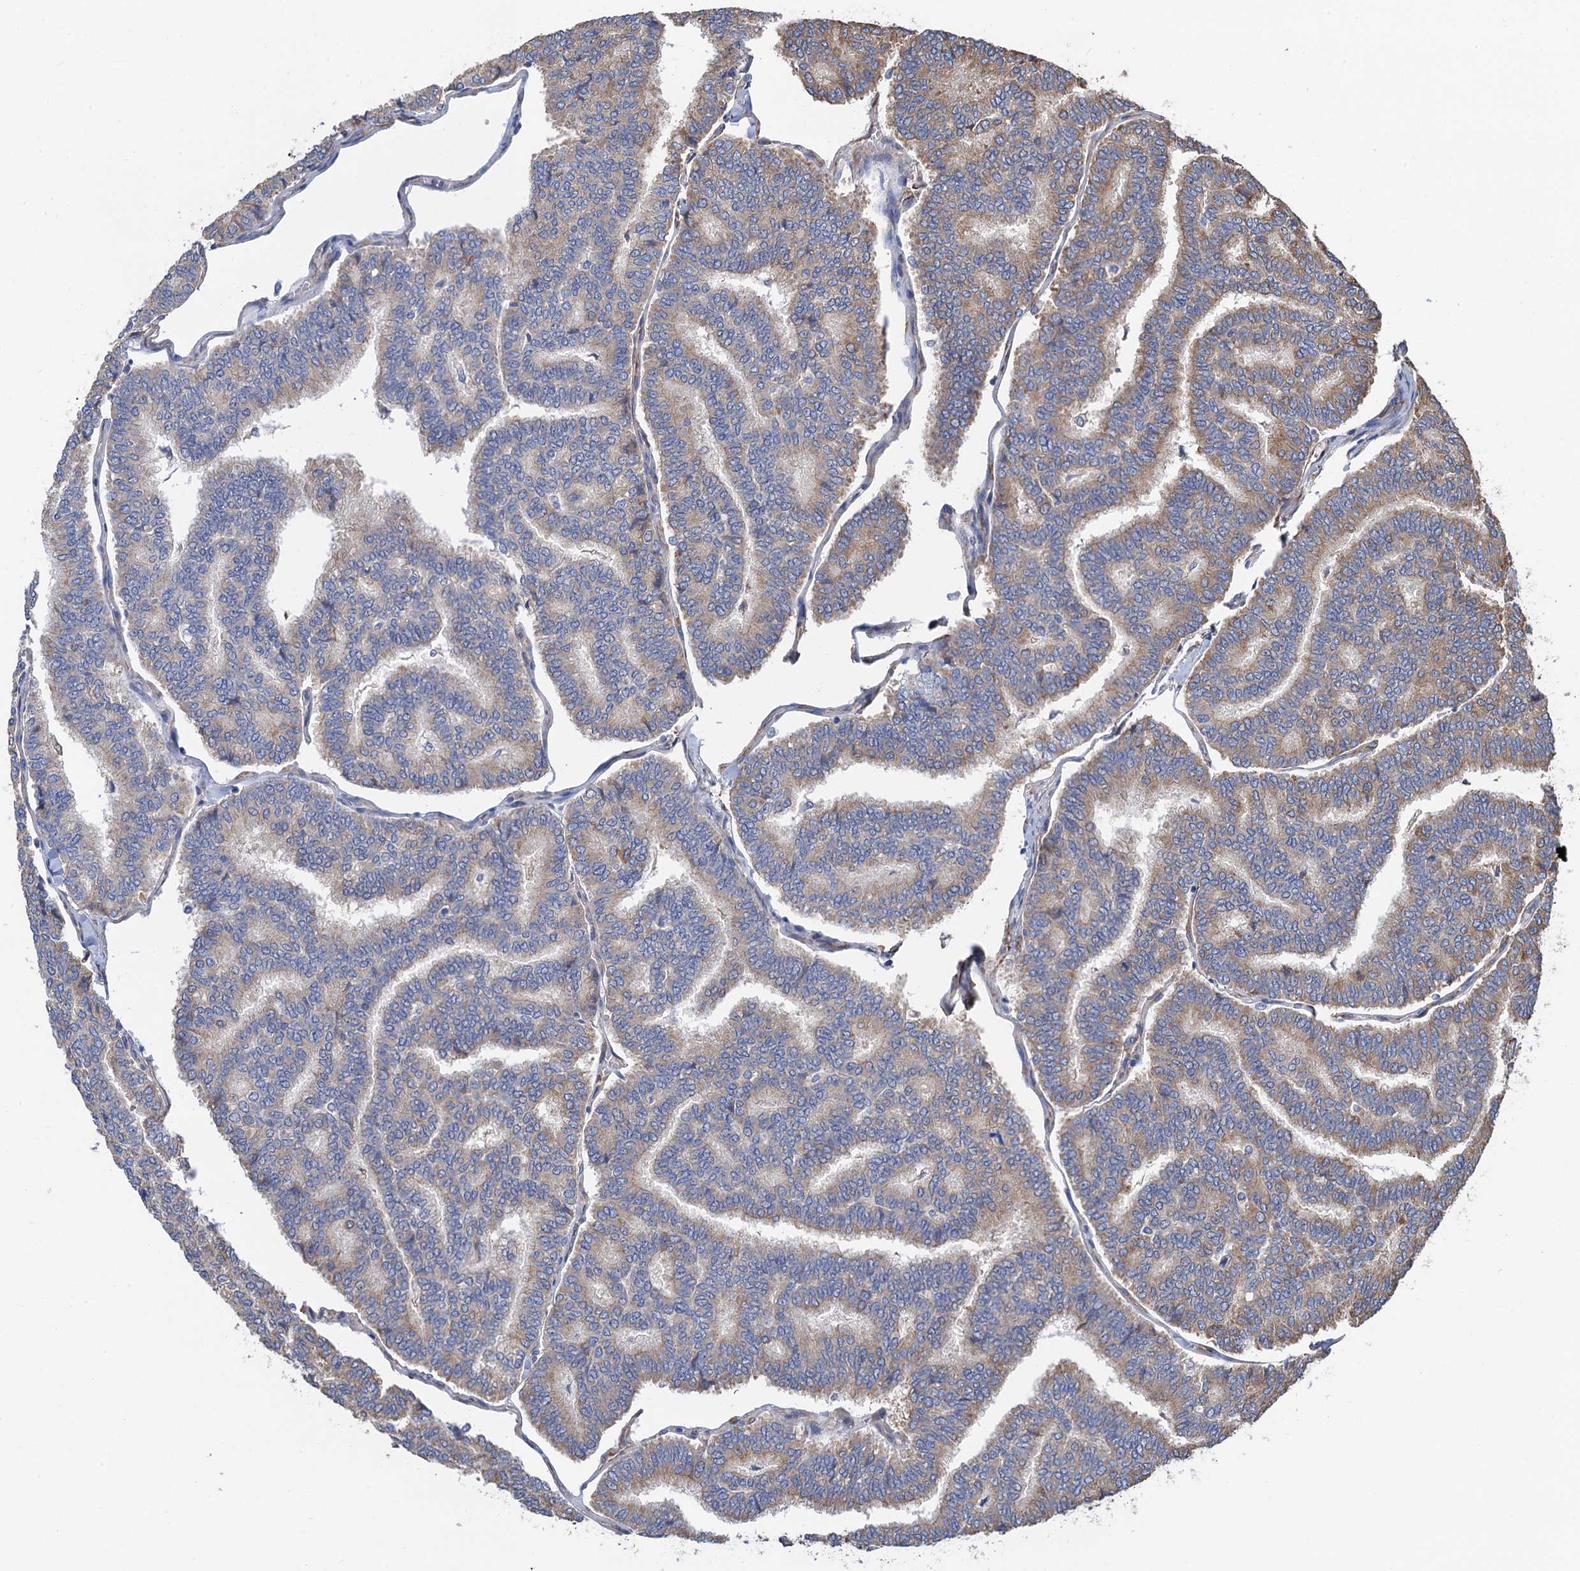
{"staining": {"intensity": "weak", "quantity": "25%-75%", "location": "cytoplasmic/membranous"}, "tissue": "thyroid cancer", "cell_type": "Tumor cells", "image_type": "cancer", "snomed": [{"axis": "morphology", "description": "Papillary adenocarcinoma, NOS"}, {"axis": "topography", "description": "Thyroid gland"}], "caption": "Thyroid cancer tissue shows weak cytoplasmic/membranous expression in about 25%-75% of tumor cells, visualized by immunohistochemistry.", "gene": "CNNM1", "patient": {"sex": "female", "age": 35}}